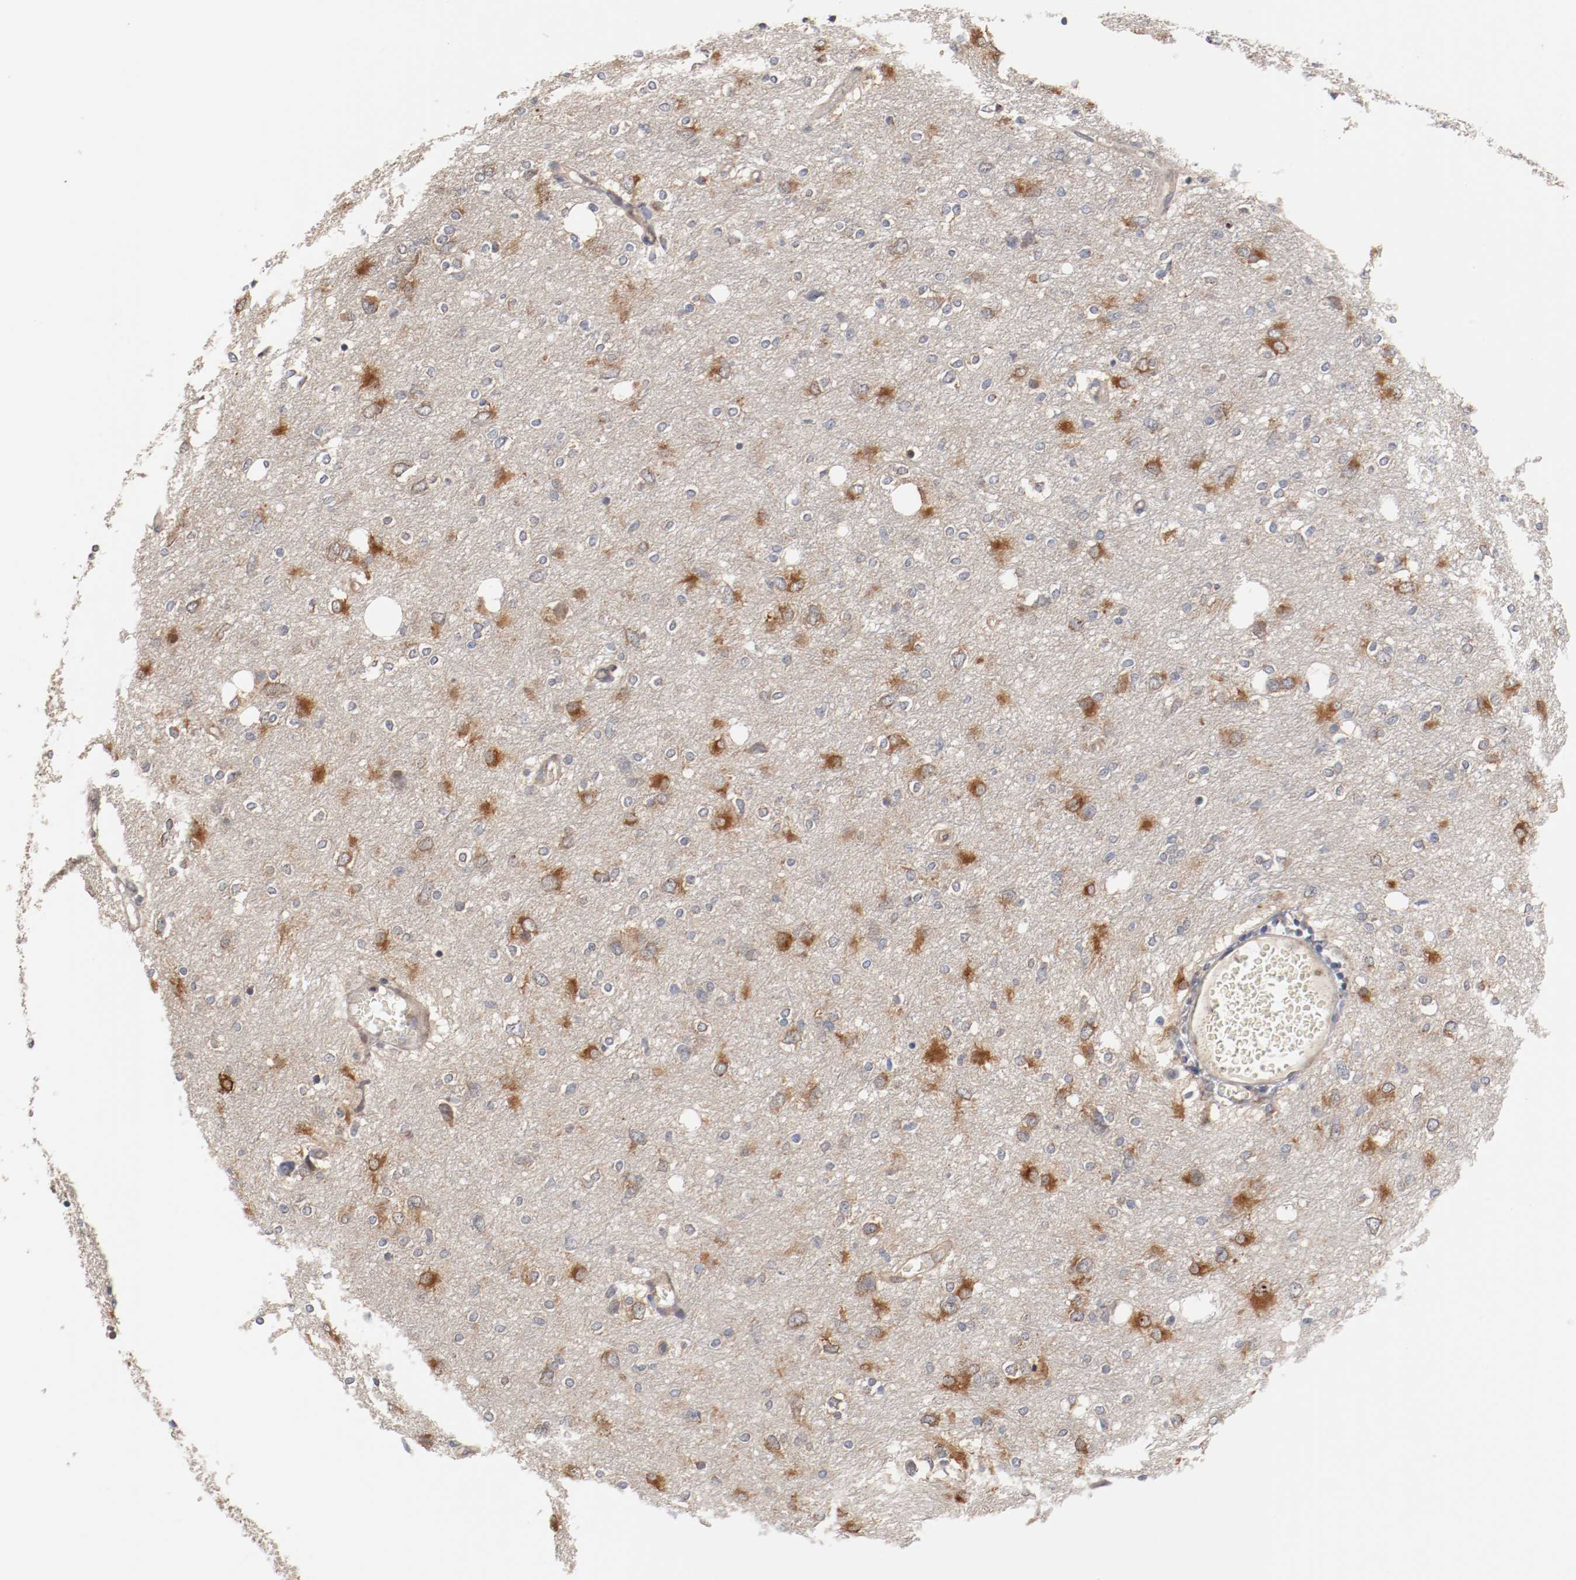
{"staining": {"intensity": "moderate", "quantity": "<25%", "location": "cytoplasmic/membranous"}, "tissue": "glioma", "cell_type": "Tumor cells", "image_type": "cancer", "snomed": [{"axis": "morphology", "description": "Glioma, malignant, High grade"}, {"axis": "topography", "description": "Brain"}], "caption": "A micrograph showing moderate cytoplasmic/membranous expression in about <25% of tumor cells in glioma, as visualized by brown immunohistochemical staining.", "gene": "RNASE11", "patient": {"sex": "female", "age": 59}}